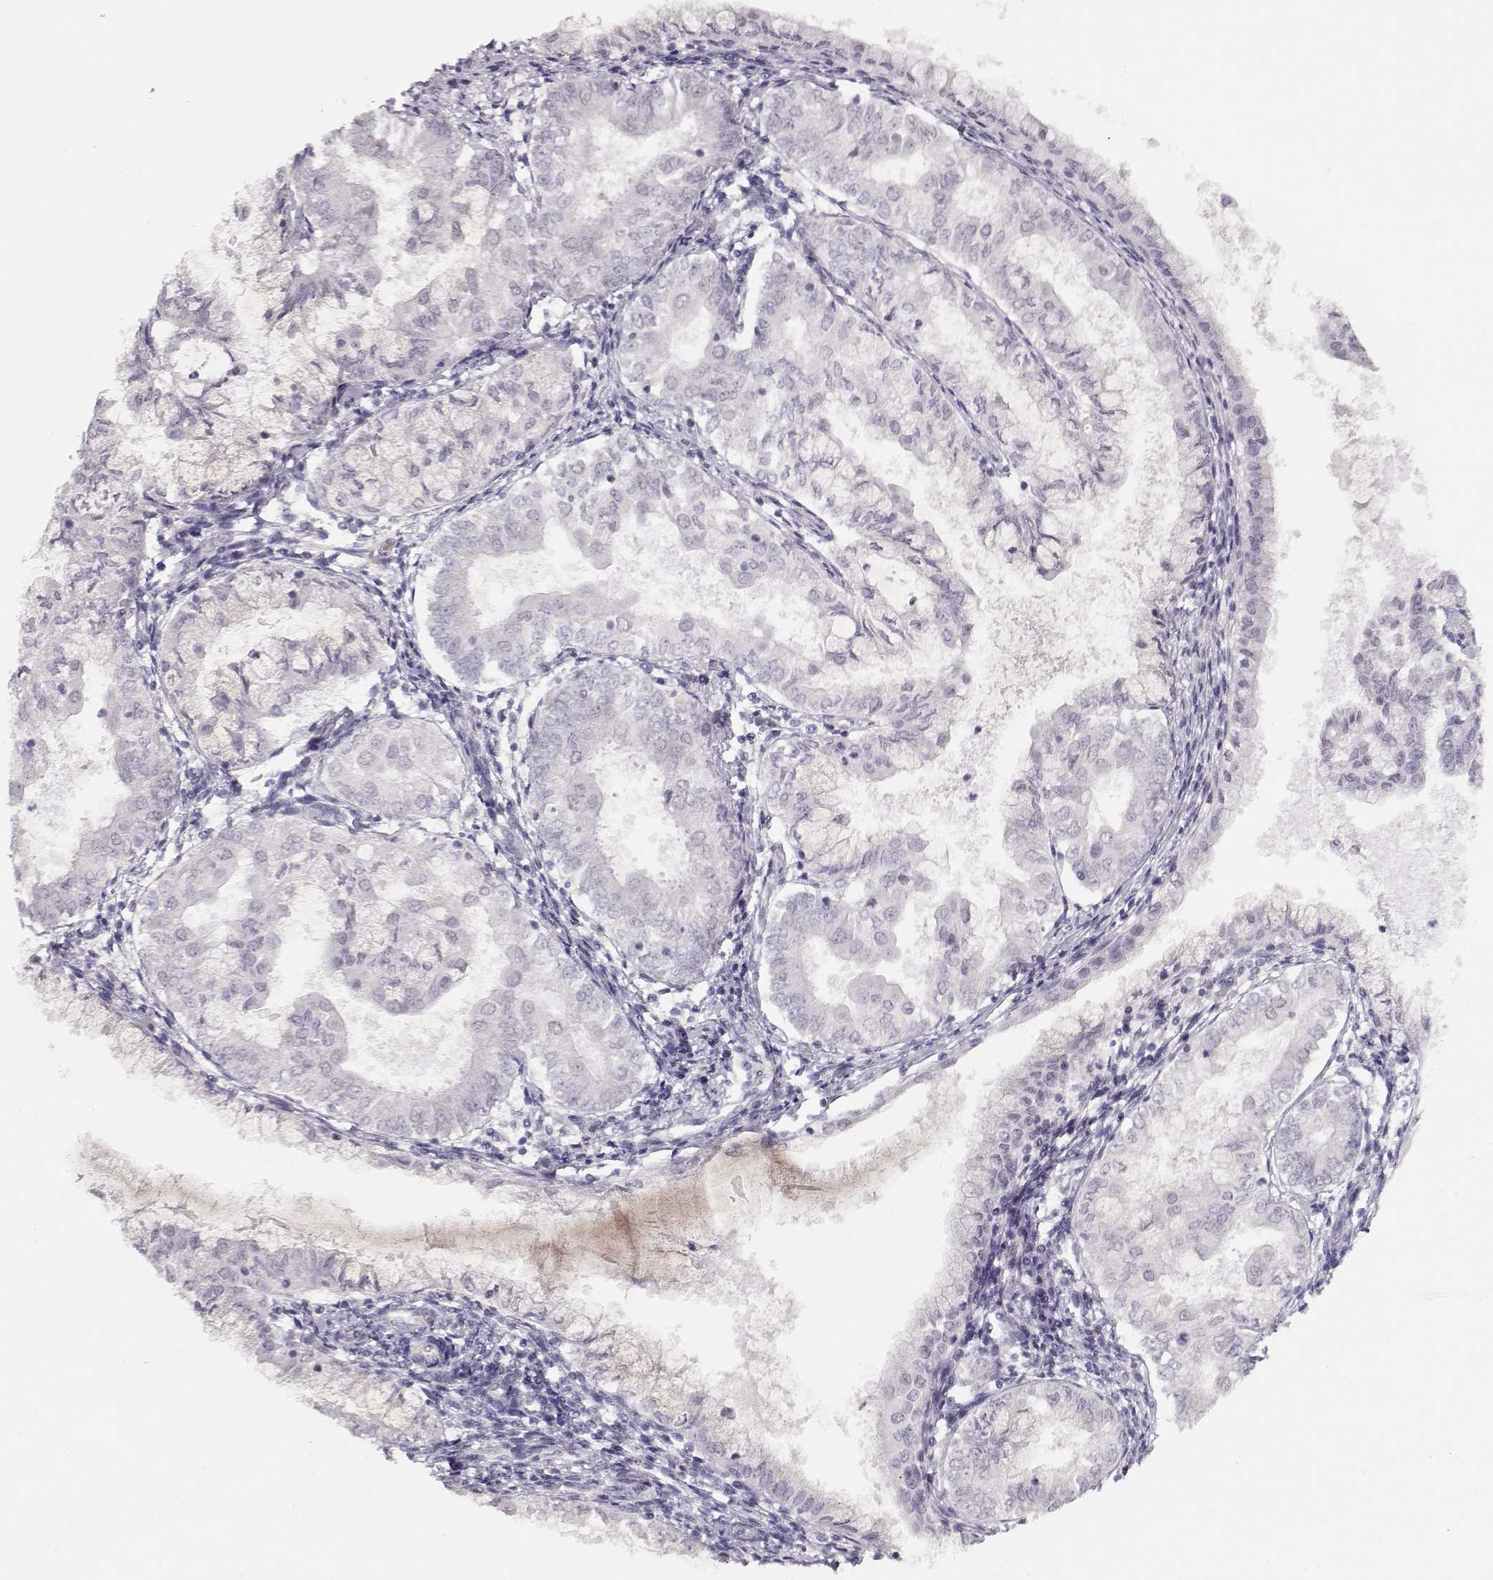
{"staining": {"intensity": "negative", "quantity": "none", "location": "none"}, "tissue": "endometrial cancer", "cell_type": "Tumor cells", "image_type": "cancer", "snomed": [{"axis": "morphology", "description": "Adenocarcinoma, NOS"}, {"axis": "topography", "description": "Endometrium"}], "caption": "High power microscopy histopathology image of an immunohistochemistry (IHC) photomicrograph of endometrial adenocarcinoma, revealing no significant staining in tumor cells.", "gene": "PCP4", "patient": {"sex": "female", "age": 68}}